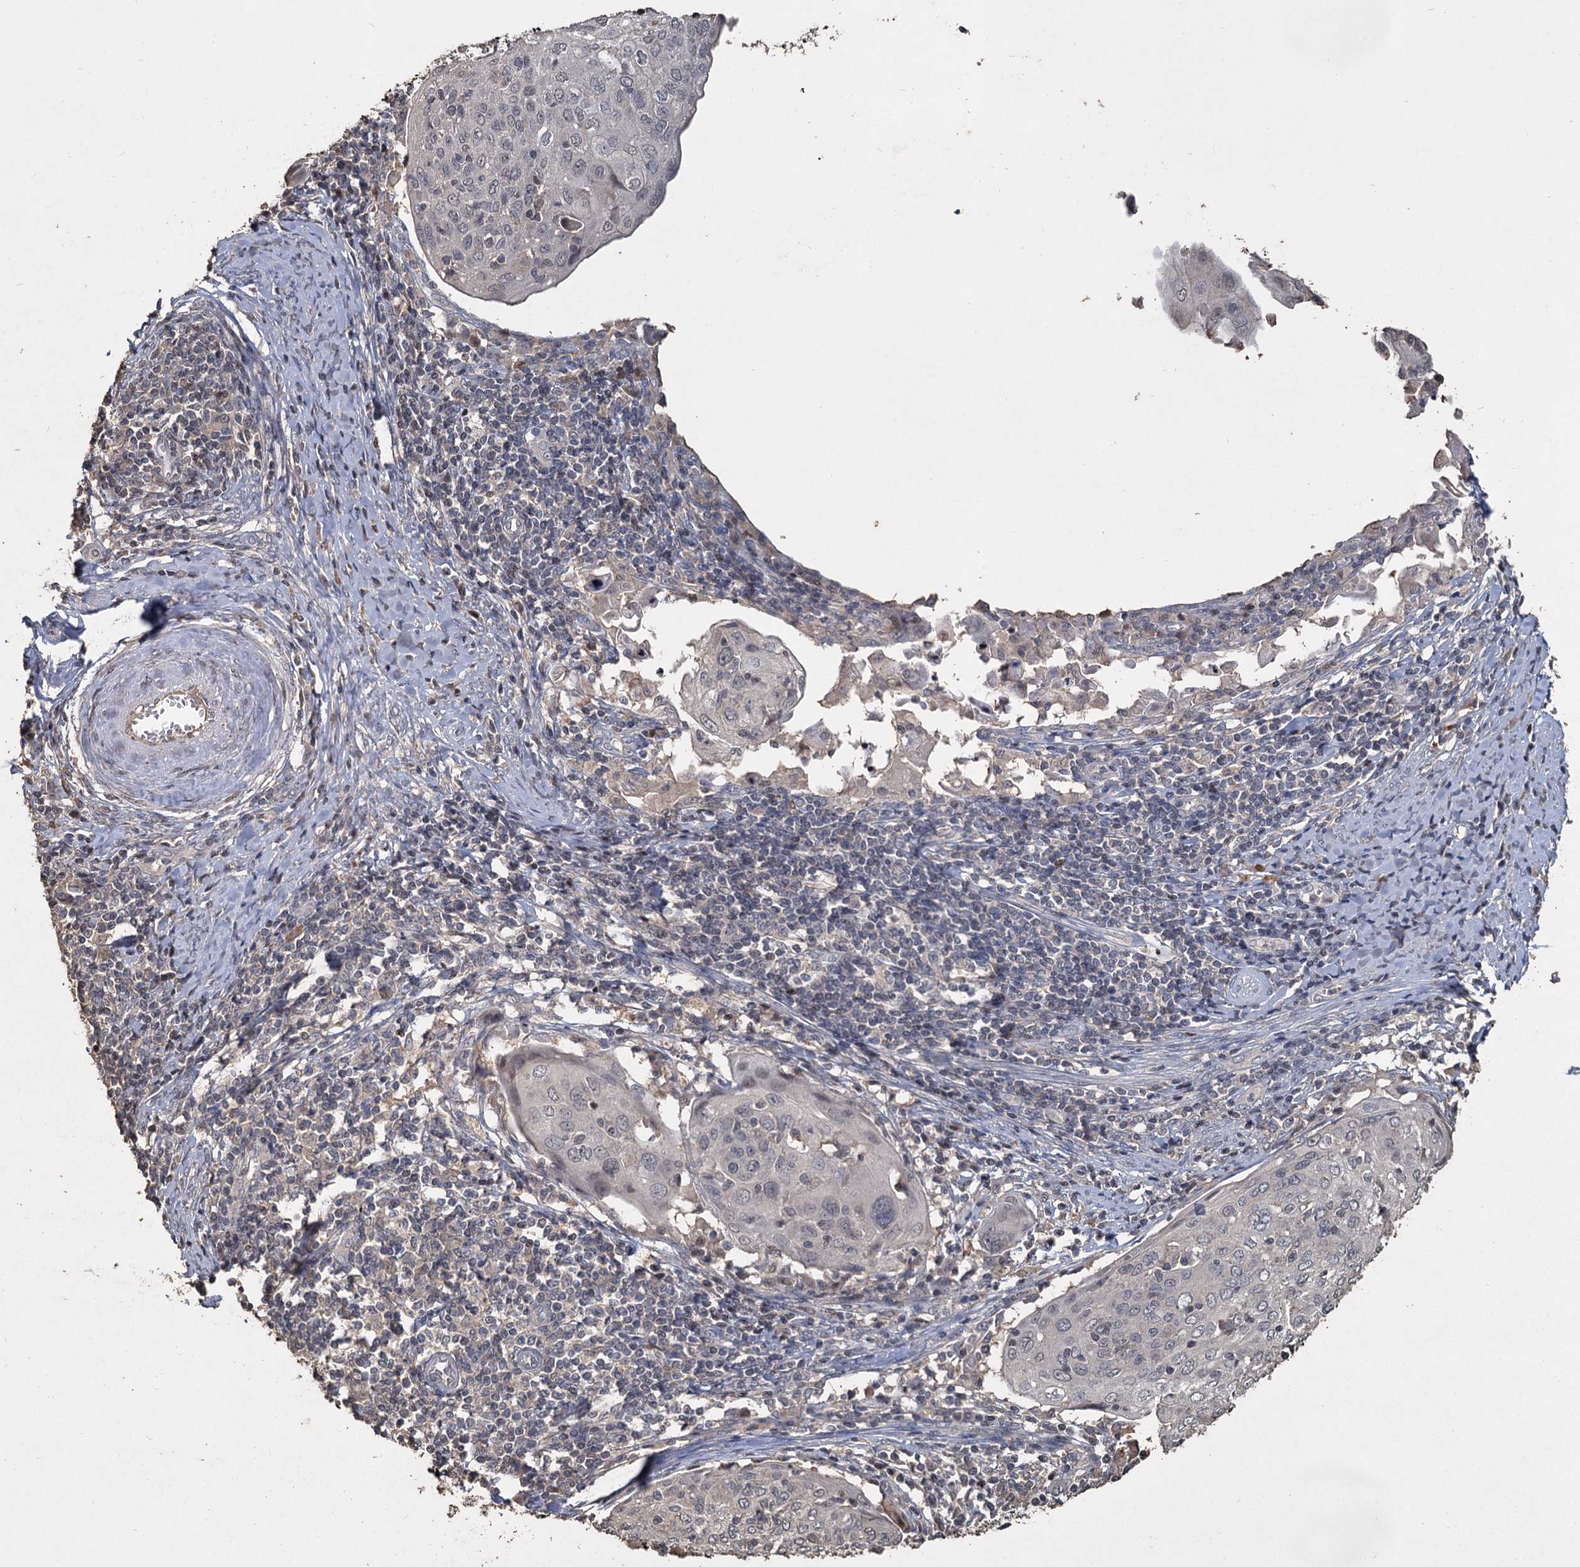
{"staining": {"intensity": "negative", "quantity": "none", "location": "none"}, "tissue": "cervical cancer", "cell_type": "Tumor cells", "image_type": "cancer", "snomed": [{"axis": "morphology", "description": "Squamous cell carcinoma, NOS"}, {"axis": "topography", "description": "Cervix"}], "caption": "Immunohistochemistry (IHC) of cervical cancer displays no expression in tumor cells.", "gene": "CCDC61", "patient": {"sex": "female", "age": 67}}